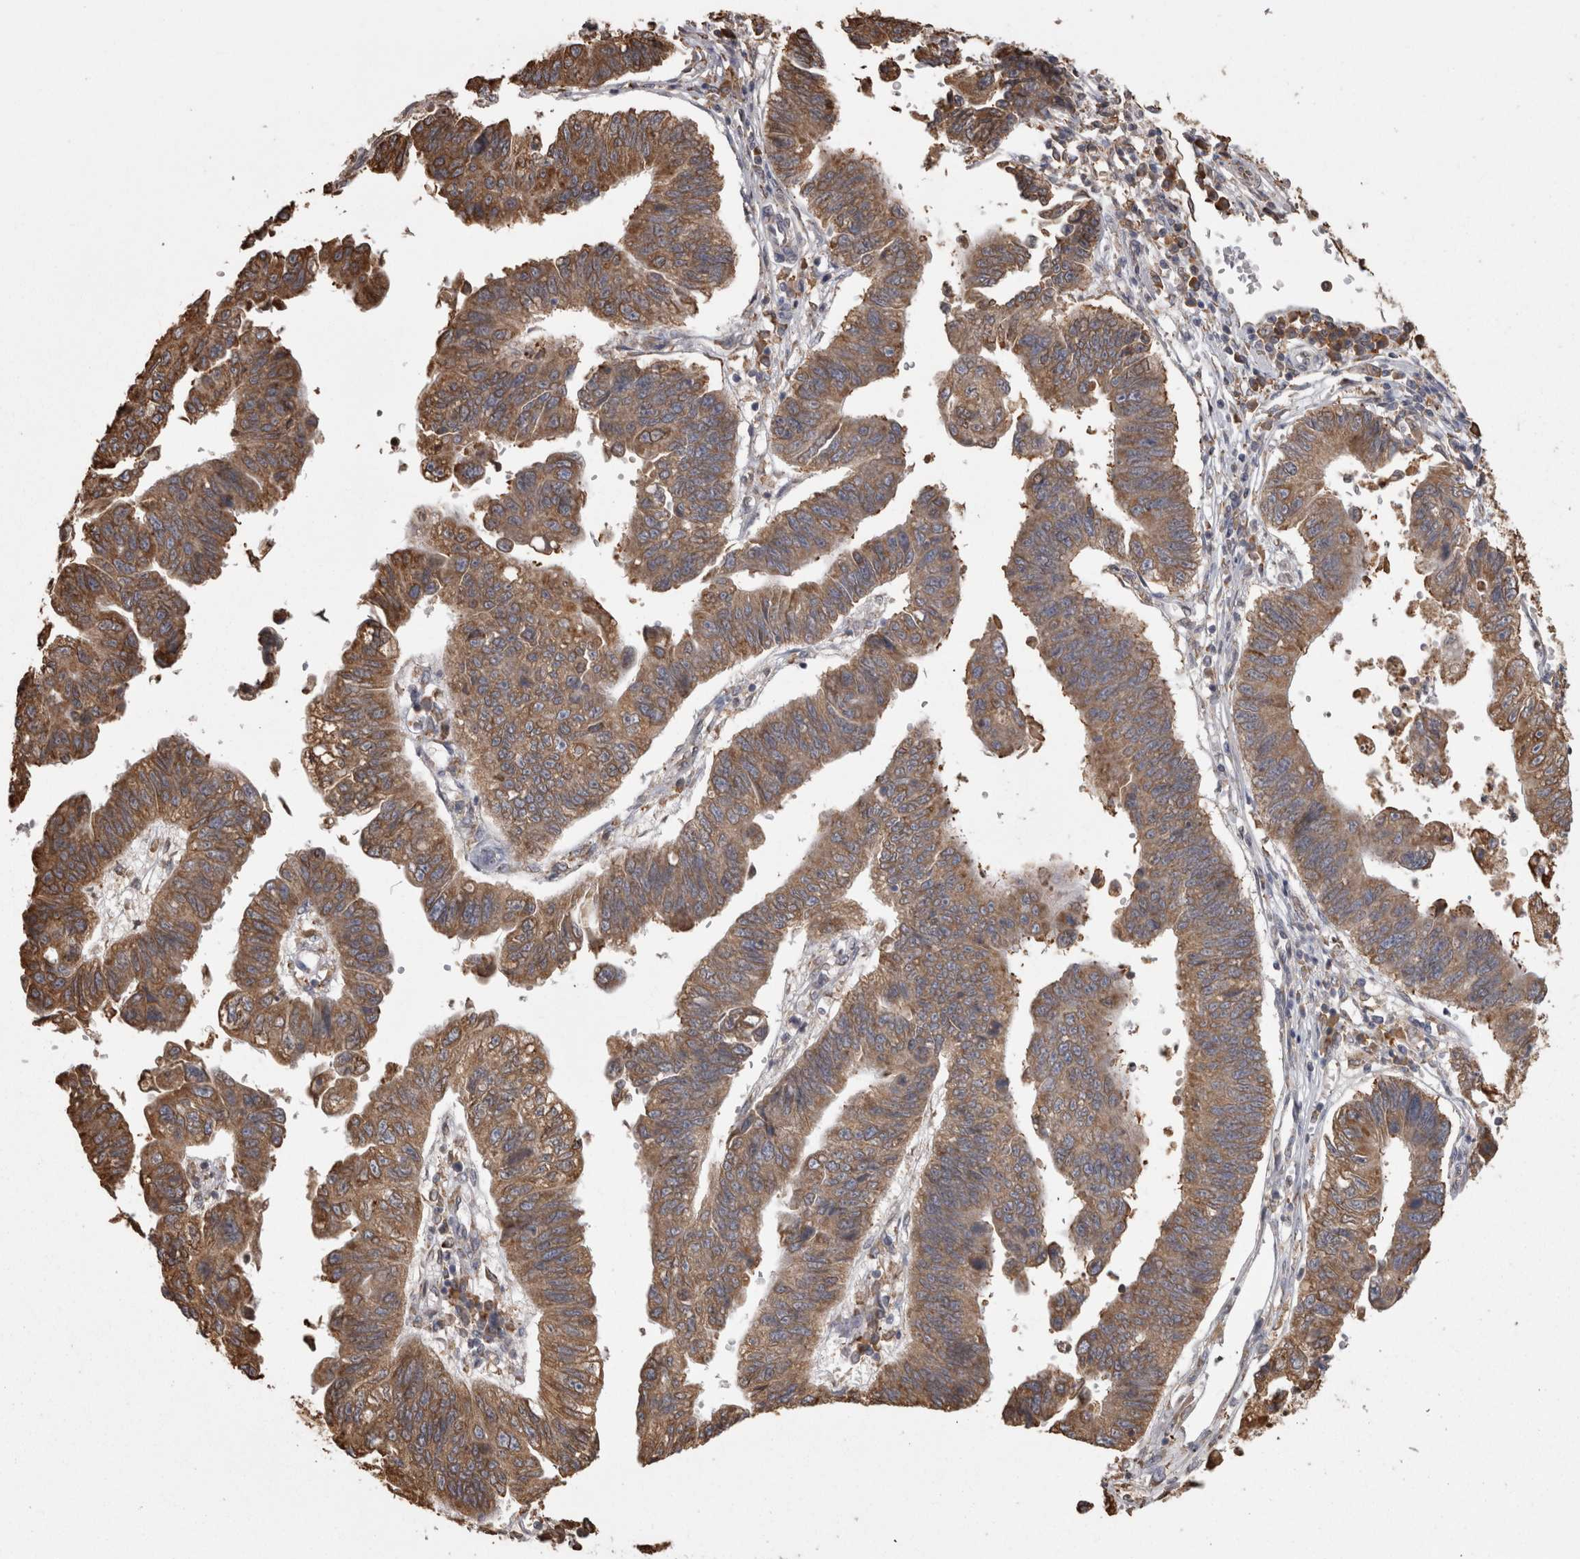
{"staining": {"intensity": "moderate", "quantity": ">75%", "location": "cytoplasmic/membranous"}, "tissue": "stomach cancer", "cell_type": "Tumor cells", "image_type": "cancer", "snomed": [{"axis": "morphology", "description": "Adenocarcinoma, NOS"}, {"axis": "topography", "description": "Stomach"}], "caption": "The immunohistochemical stain shows moderate cytoplasmic/membranous staining in tumor cells of stomach cancer (adenocarcinoma) tissue.", "gene": "PON2", "patient": {"sex": "male", "age": 59}}